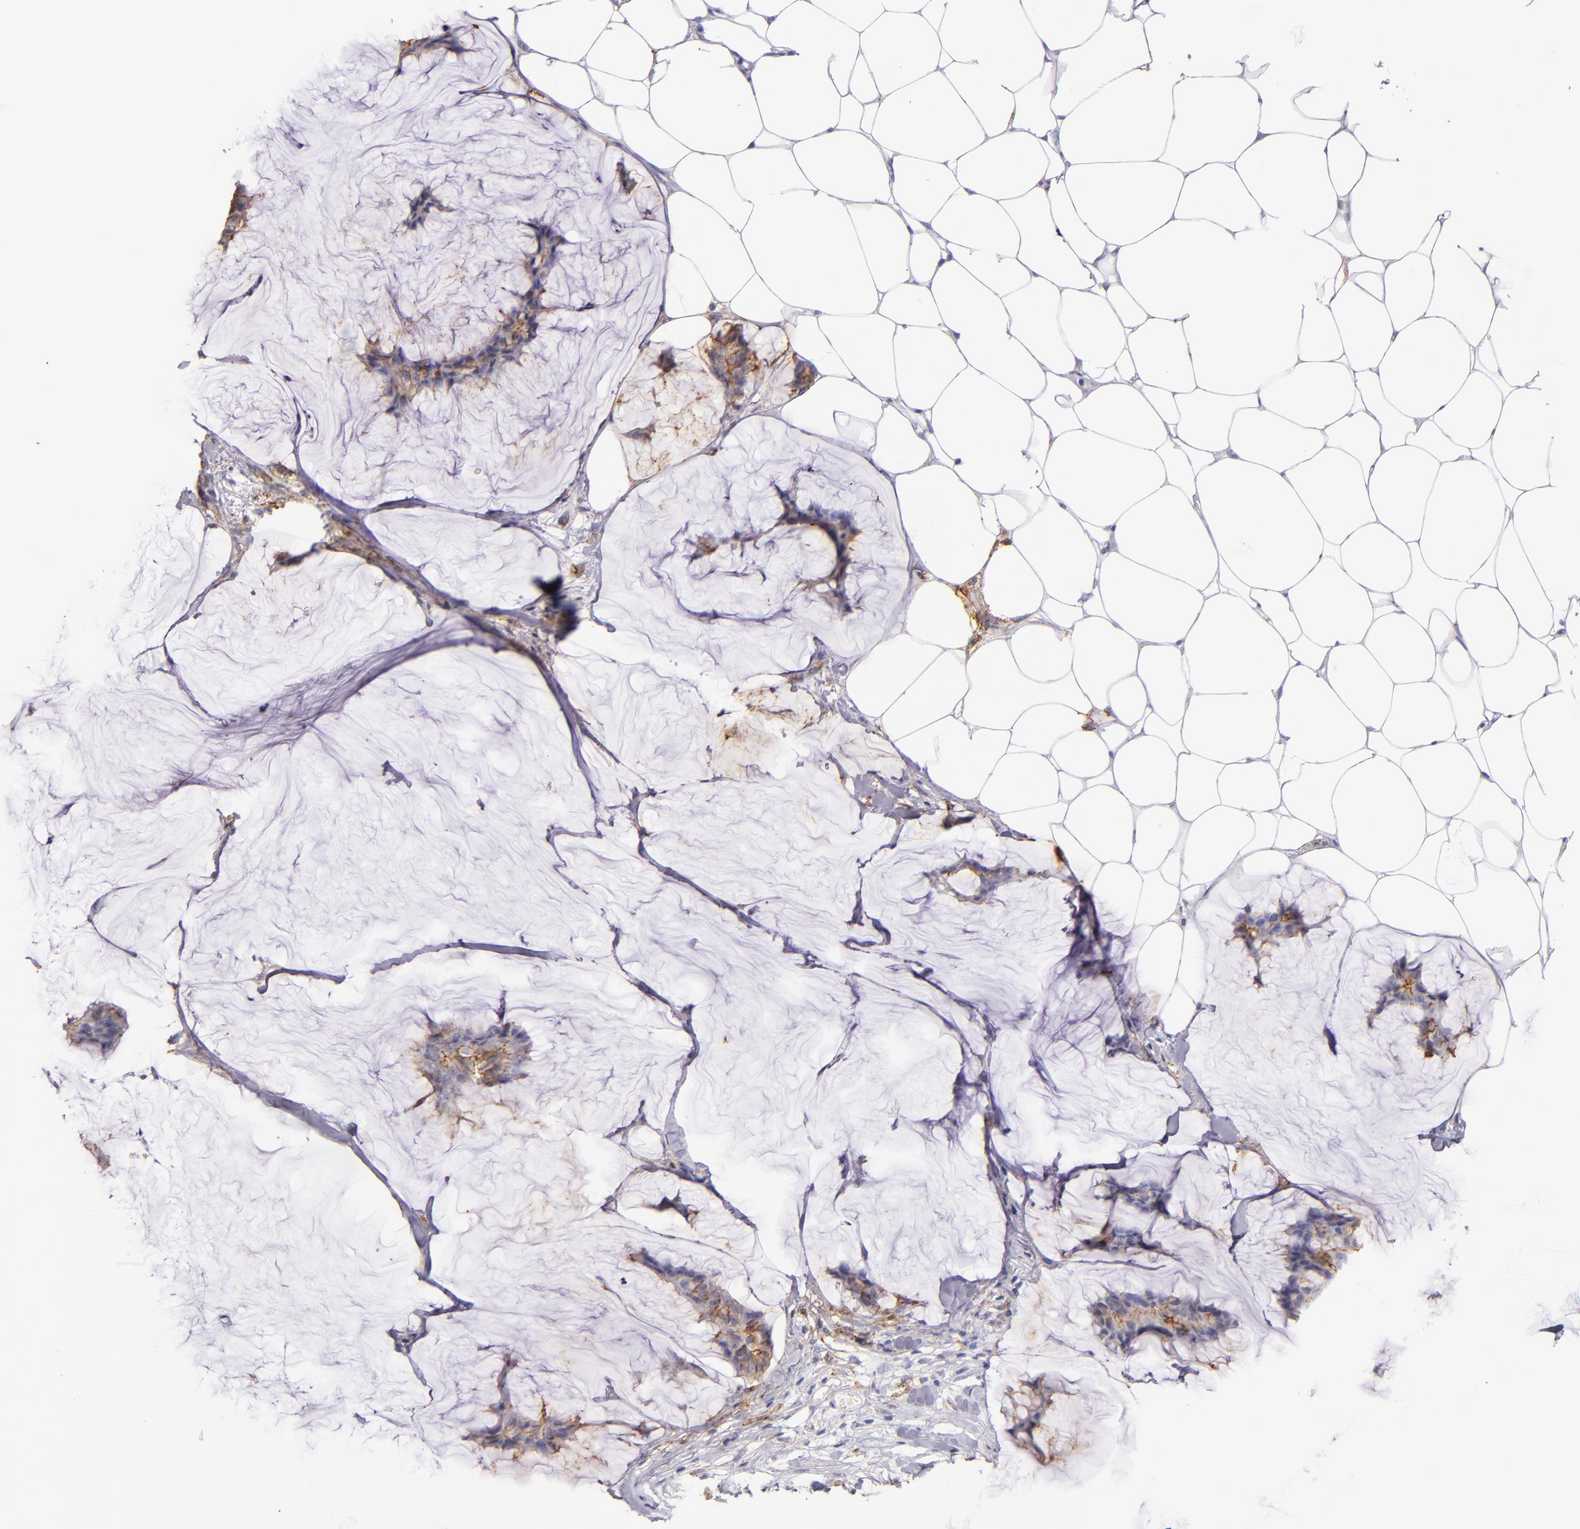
{"staining": {"intensity": "strong", "quantity": ">75%", "location": "cytoplasmic/membranous"}, "tissue": "breast cancer", "cell_type": "Tumor cells", "image_type": "cancer", "snomed": [{"axis": "morphology", "description": "Duct carcinoma"}, {"axis": "topography", "description": "Breast"}], "caption": "Immunohistochemistry (IHC) photomicrograph of neoplastic tissue: intraductal carcinoma (breast) stained using immunohistochemistry shows high levels of strong protein expression localized specifically in the cytoplasmic/membranous of tumor cells, appearing as a cytoplasmic/membranous brown color.", "gene": "CD9", "patient": {"sex": "female", "age": 93}}